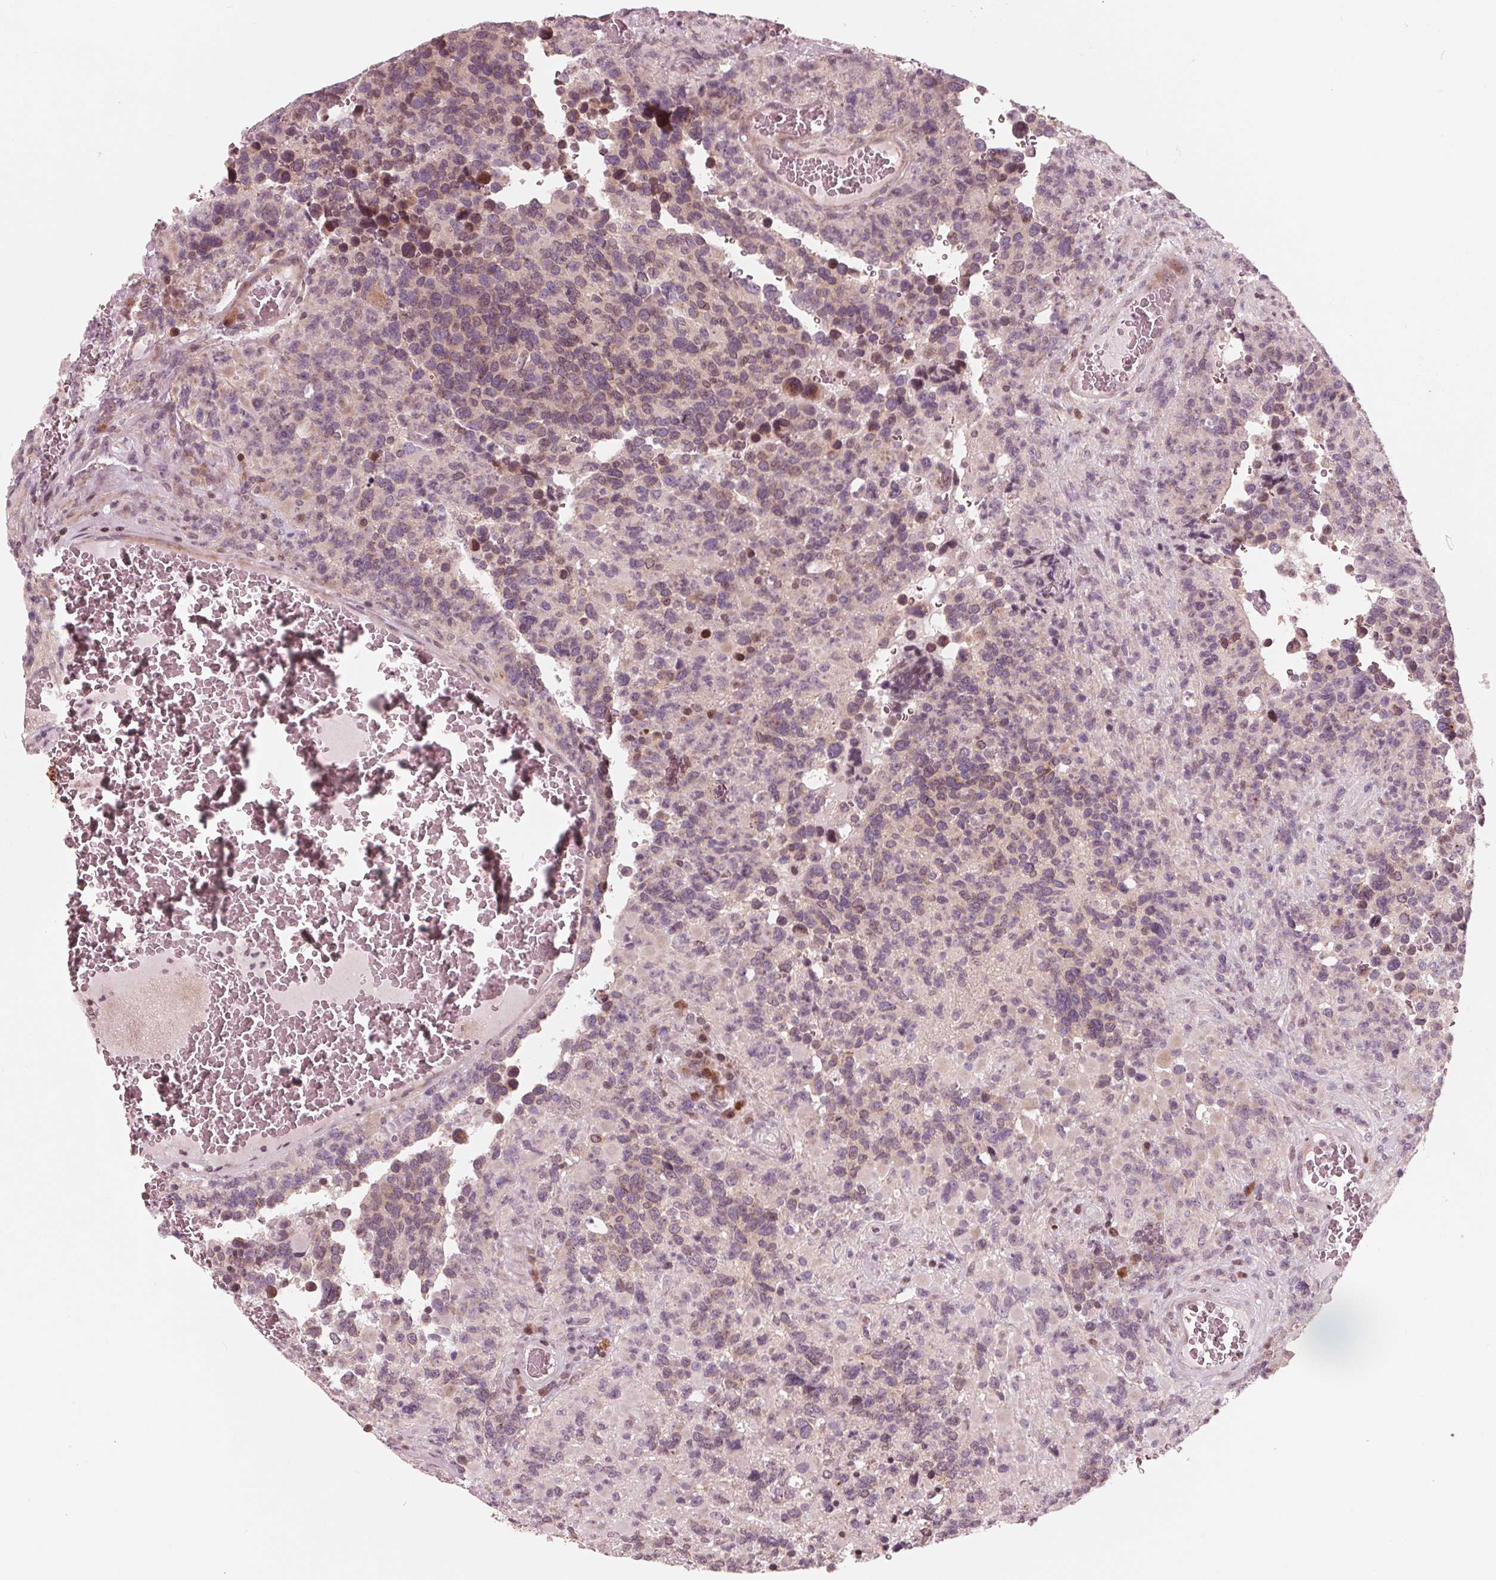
{"staining": {"intensity": "weak", "quantity": "25%-75%", "location": "cytoplasmic/membranous,nuclear"}, "tissue": "glioma", "cell_type": "Tumor cells", "image_type": "cancer", "snomed": [{"axis": "morphology", "description": "Glioma, malignant, High grade"}, {"axis": "topography", "description": "Brain"}], "caption": "Brown immunohistochemical staining in glioma displays weak cytoplasmic/membranous and nuclear staining in about 25%-75% of tumor cells. The staining was performed using DAB (3,3'-diaminobenzidine) to visualize the protein expression in brown, while the nuclei were stained in blue with hematoxylin (Magnification: 20x).", "gene": "NUP210", "patient": {"sex": "female", "age": 40}}